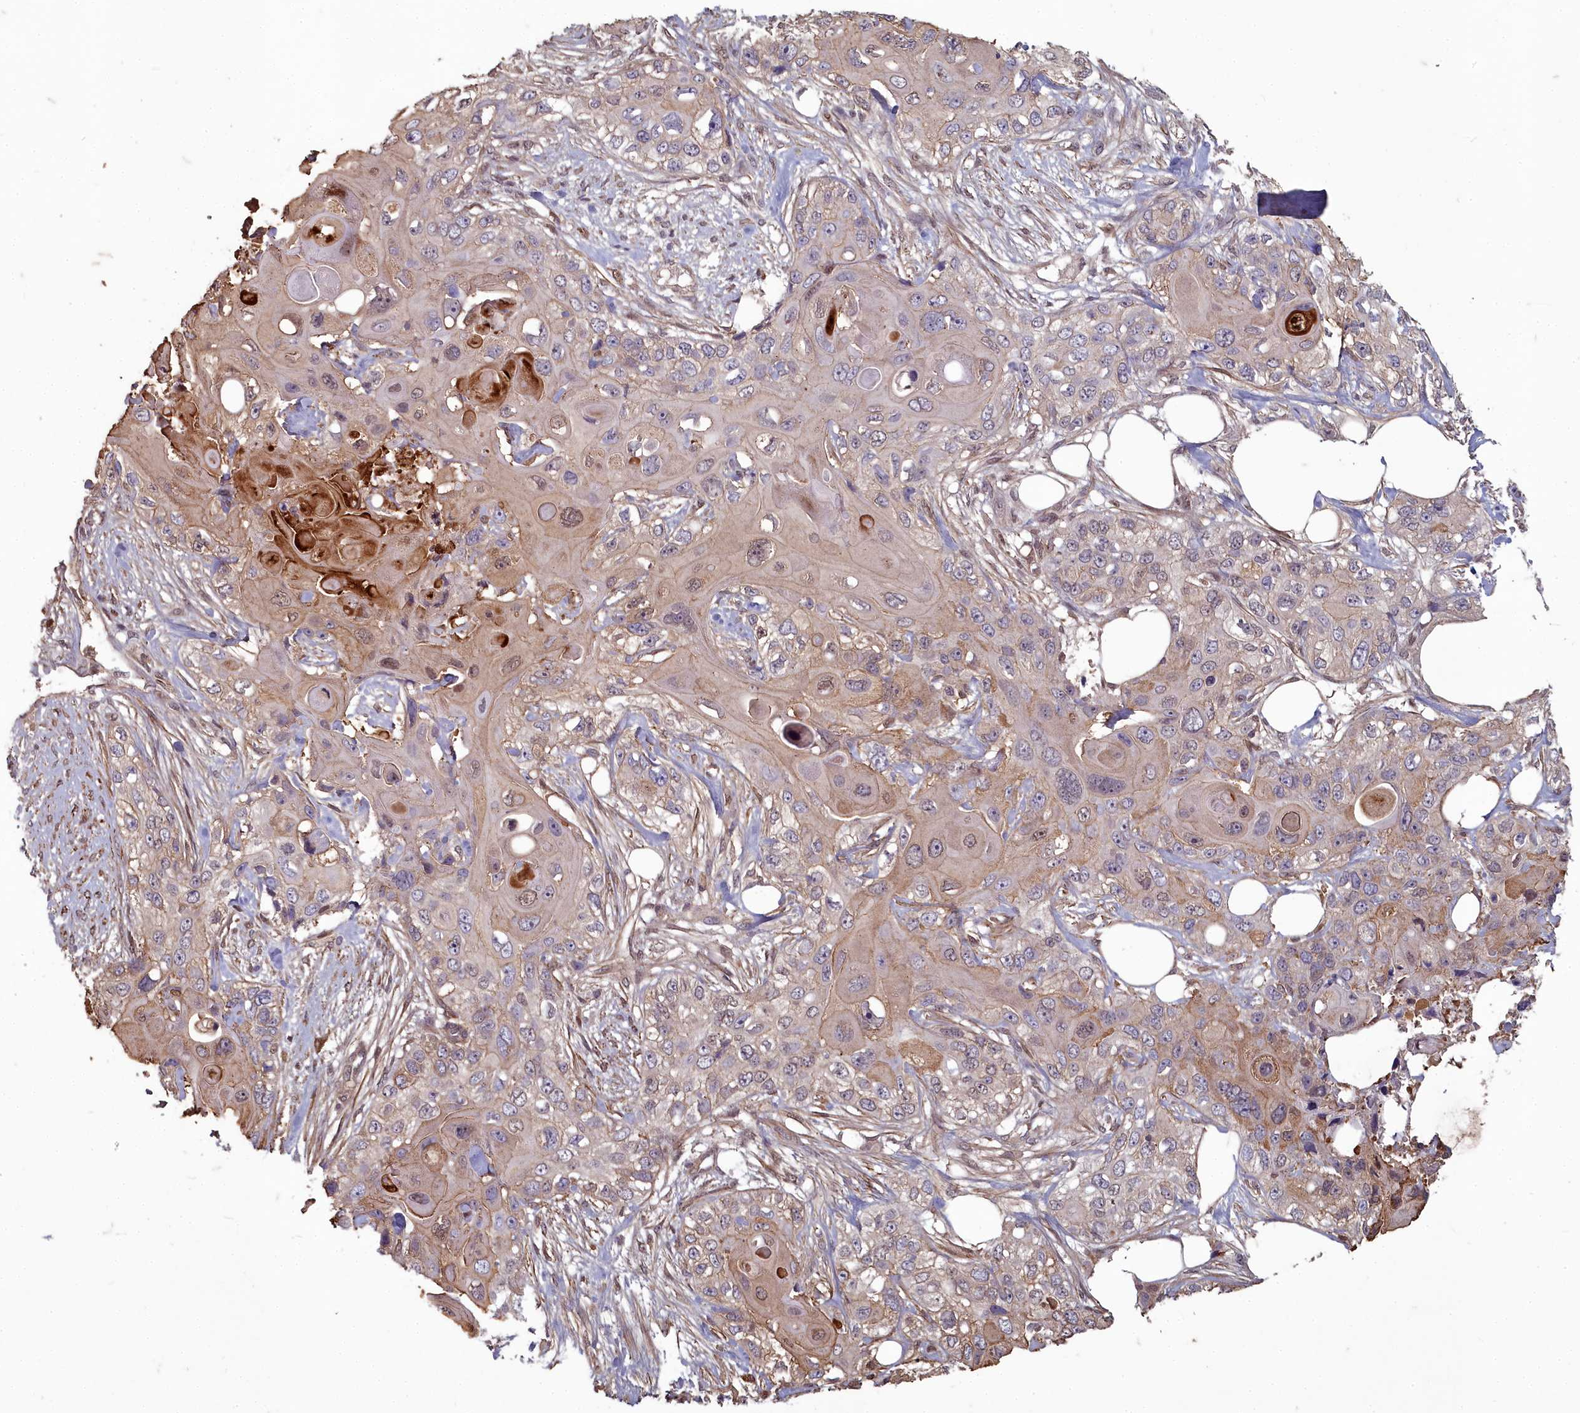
{"staining": {"intensity": "weak", "quantity": "25%-75%", "location": "cytoplasmic/membranous,nuclear"}, "tissue": "skin cancer", "cell_type": "Tumor cells", "image_type": "cancer", "snomed": [{"axis": "morphology", "description": "Normal tissue, NOS"}, {"axis": "morphology", "description": "Squamous cell carcinoma, NOS"}, {"axis": "topography", "description": "Skin"}], "caption": "Immunohistochemistry histopathology image of skin squamous cell carcinoma stained for a protein (brown), which exhibits low levels of weak cytoplasmic/membranous and nuclear positivity in approximately 25%-75% of tumor cells.", "gene": "ZNF626", "patient": {"sex": "male", "age": 72}}